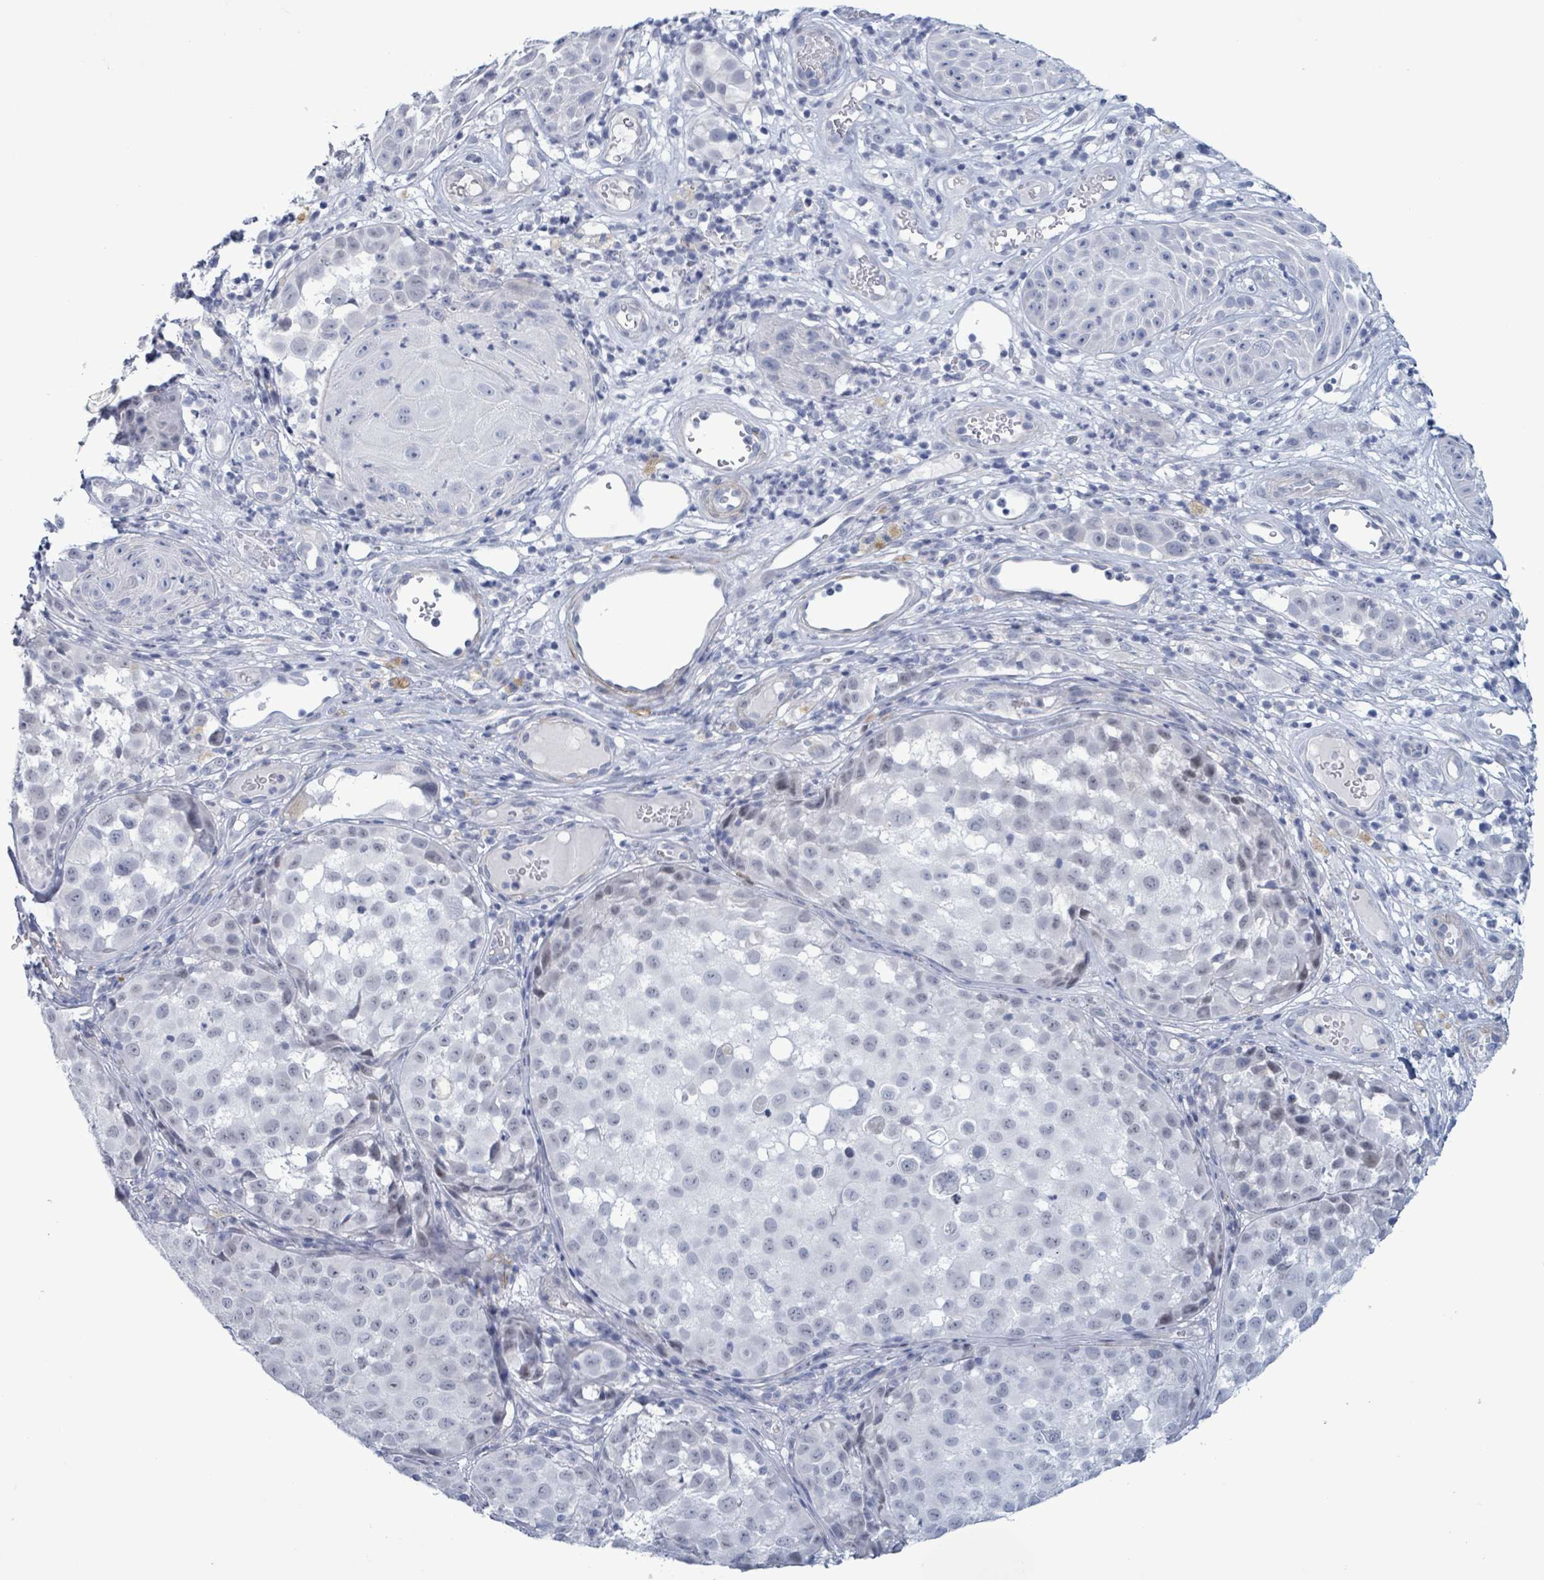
{"staining": {"intensity": "negative", "quantity": "none", "location": "none"}, "tissue": "melanoma", "cell_type": "Tumor cells", "image_type": "cancer", "snomed": [{"axis": "morphology", "description": "Malignant melanoma, NOS"}, {"axis": "topography", "description": "Skin"}], "caption": "Melanoma was stained to show a protein in brown. There is no significant staining in tumor cells. Nuclei are stained in blue.", "gene": "ZNF771", "patient": {"sex": "male", "age": 64}}